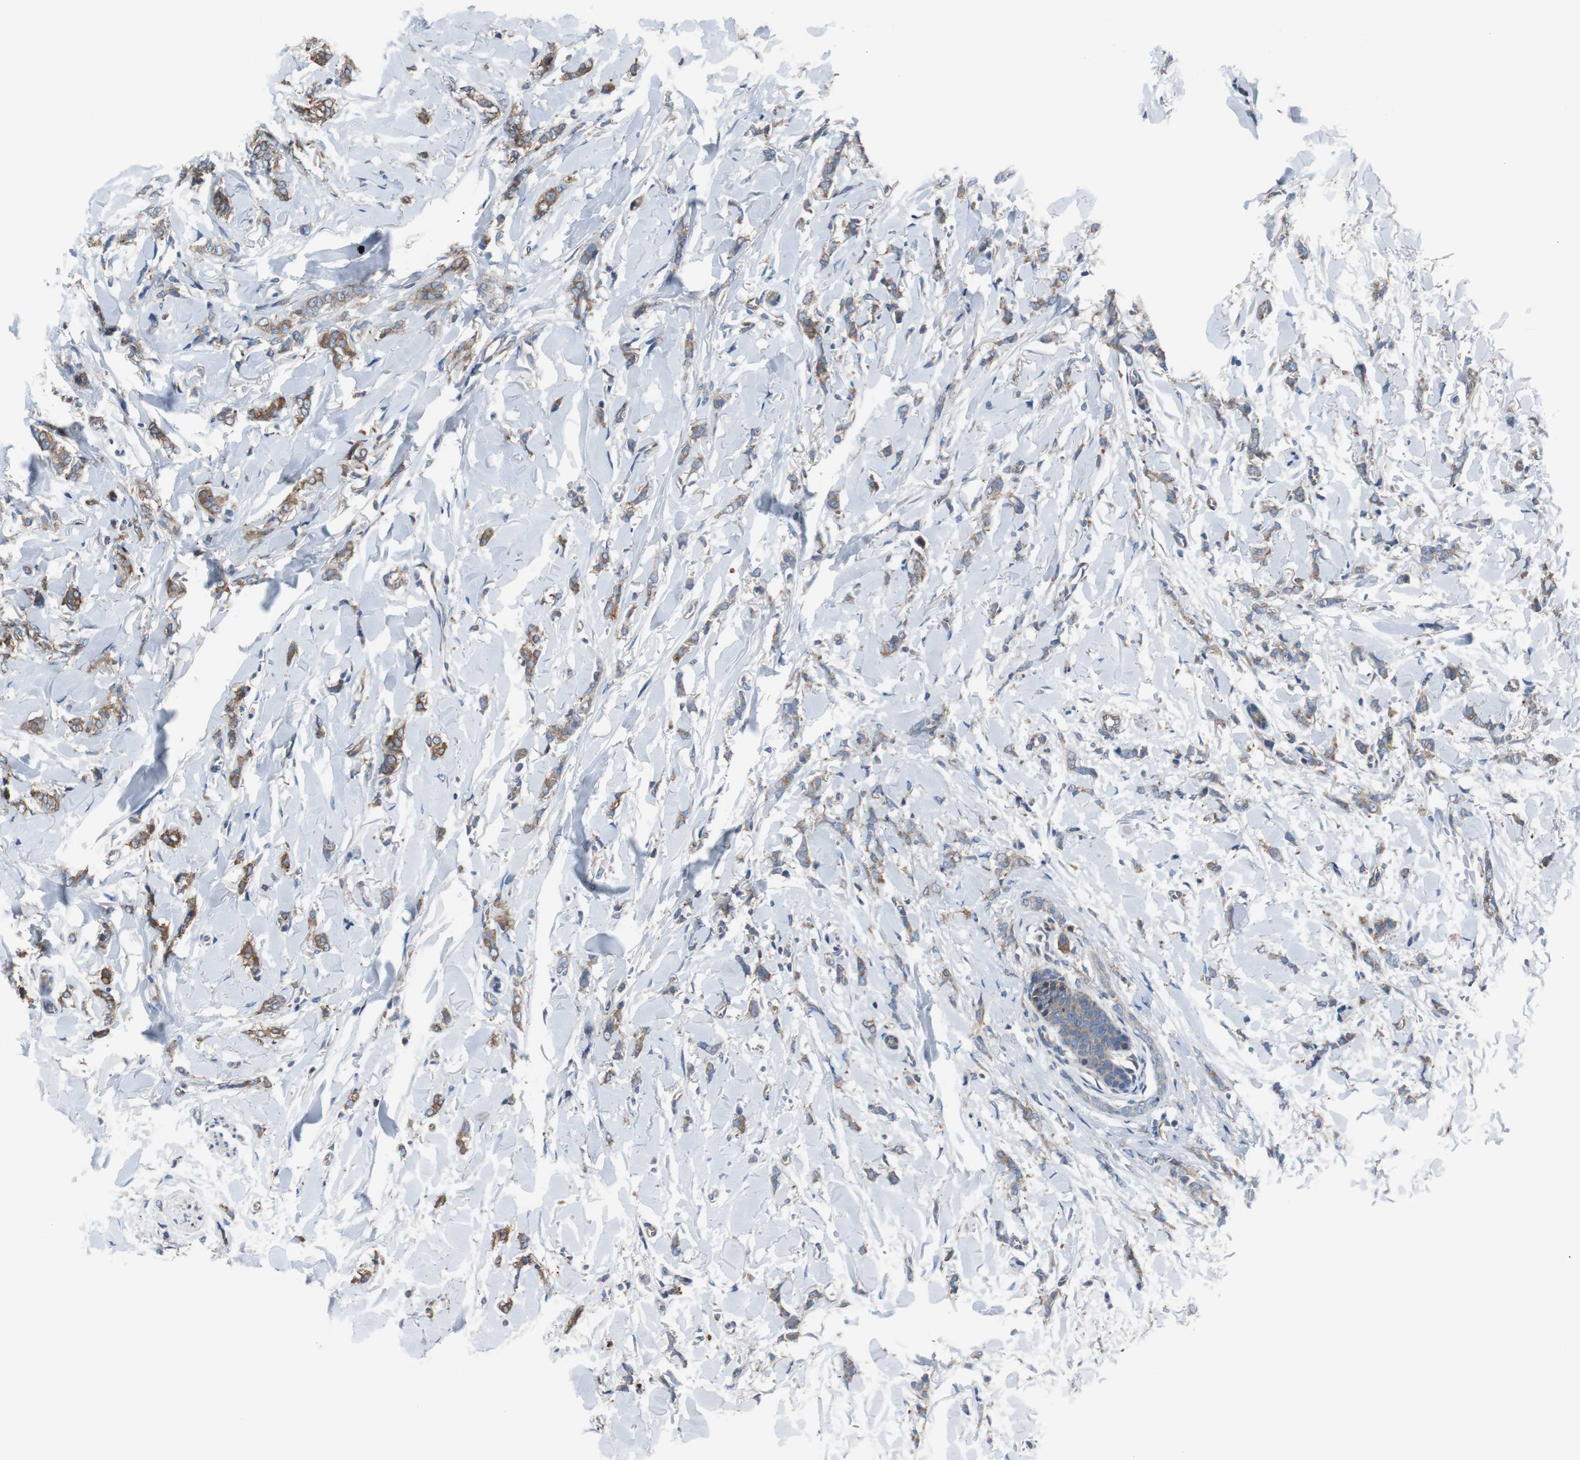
{"staining": {"intensity": "moderate", "quantity": ">75%", "location": "cytoplasmic/membranous"}, "tissue": "breast cancer", "cell_type": "Tumor cells", "image_type": "cancer", "snomed": [{"axis": "morphology", "description": "Lobular carcinoma"}, {"axis": "topography", "description": "Skin"}, {"axis": "topography", "description": "Breast"}], "caption": "Lobular carcinoma (breast) was stained to show a protein in brown. There is medium levels of moderate cytoplasmic/membranous expression in approximately >75% of tumor cells.", "gene": "BRAF", "patient": {"sex": "female", "age": 46}}